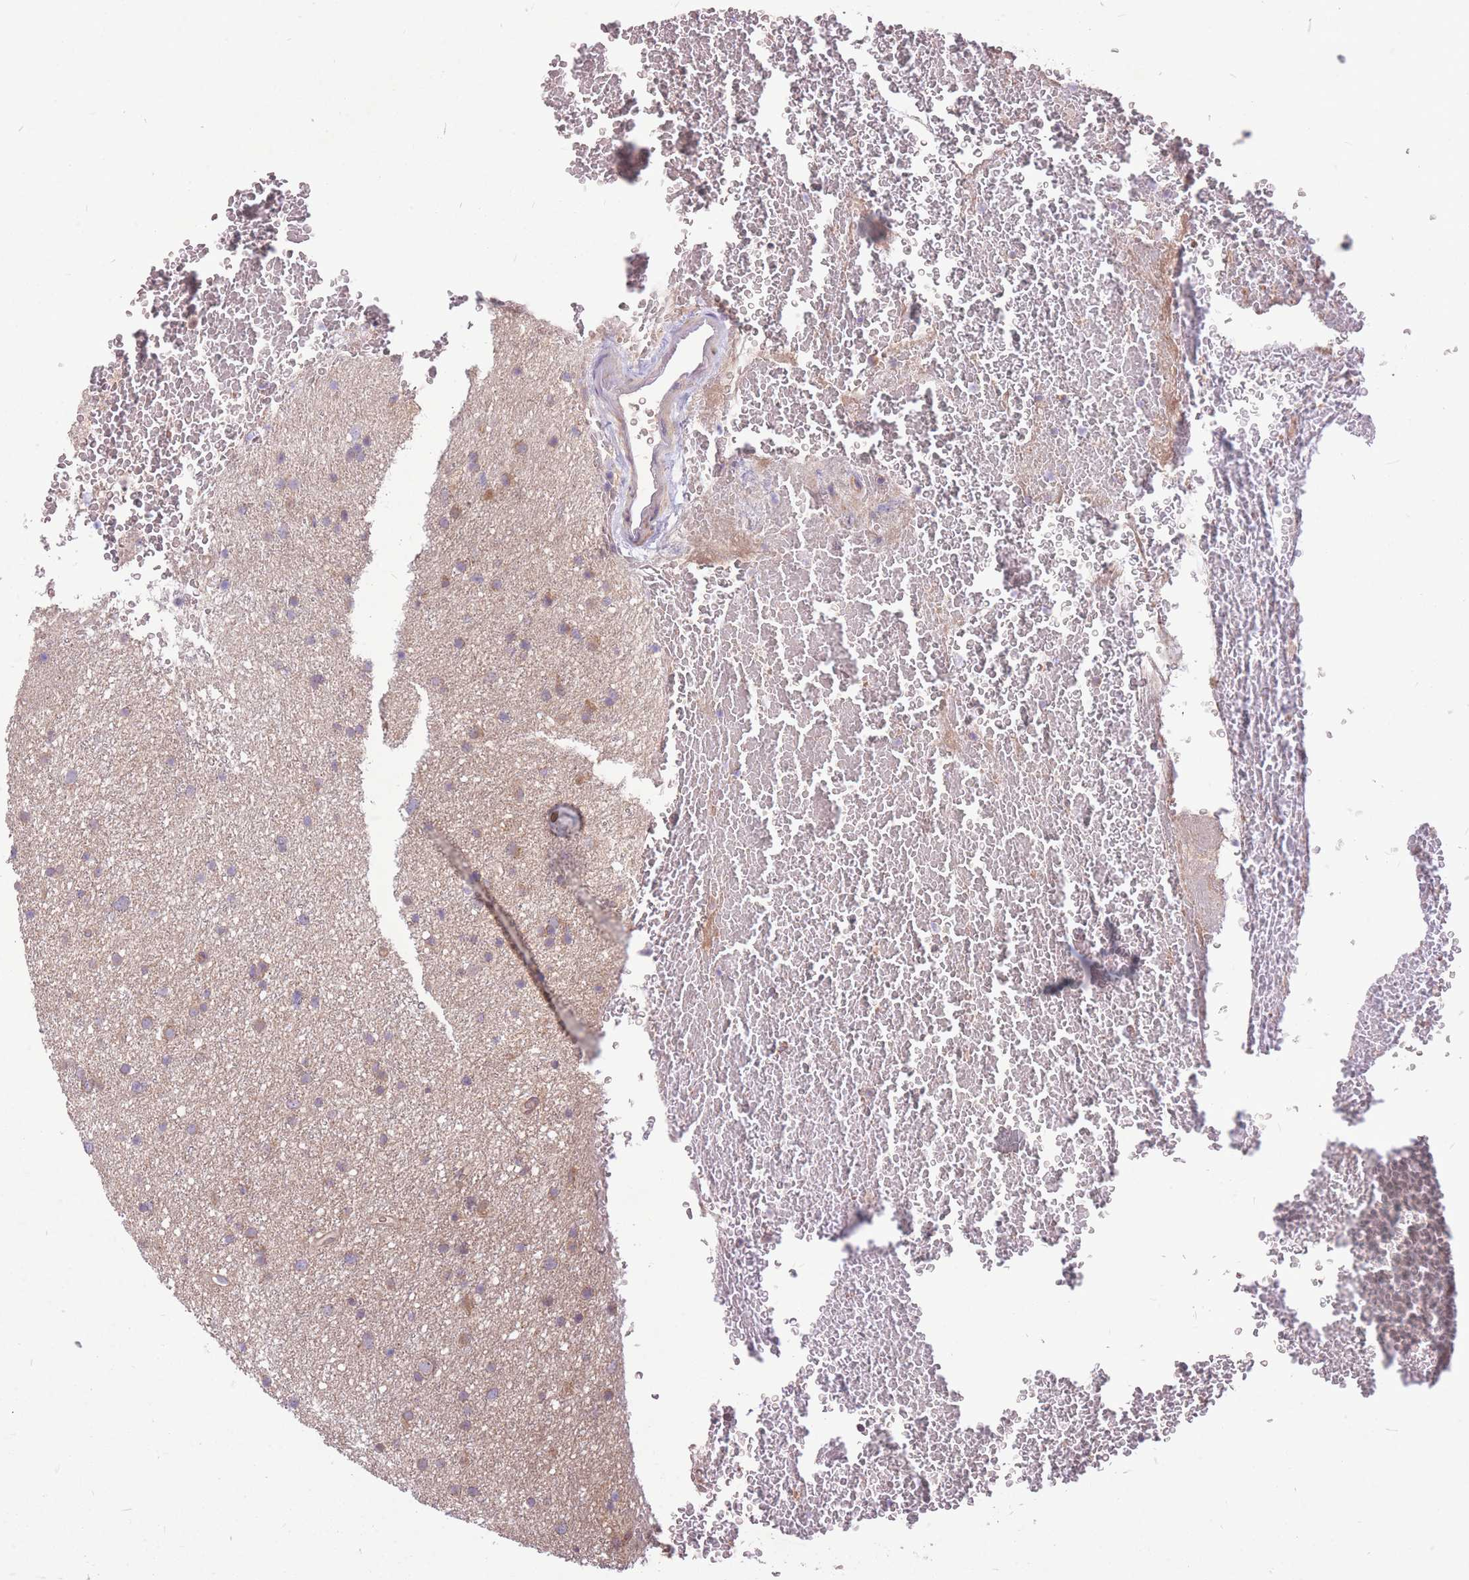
{"staining": {"intensity": "weak", "quantity": "<25%", "location": "cytoplasmic/membranous"}, "tissue": "glioma", "cell_type": "Tumor cells", "image_type": "cancer", "snomed": [{"axis": "morphology", "description": "Glioma, malignant, Low grade"}, {"axis": "topography", "description": "Cerebral cortex"}], "caption": "DAB immunohistochemical staining of malignant glioma (low-grade) reveals no significant positivity in tumor cells.", "gene": "GMNN", "patient": {"sex": "female", "age": 39}}